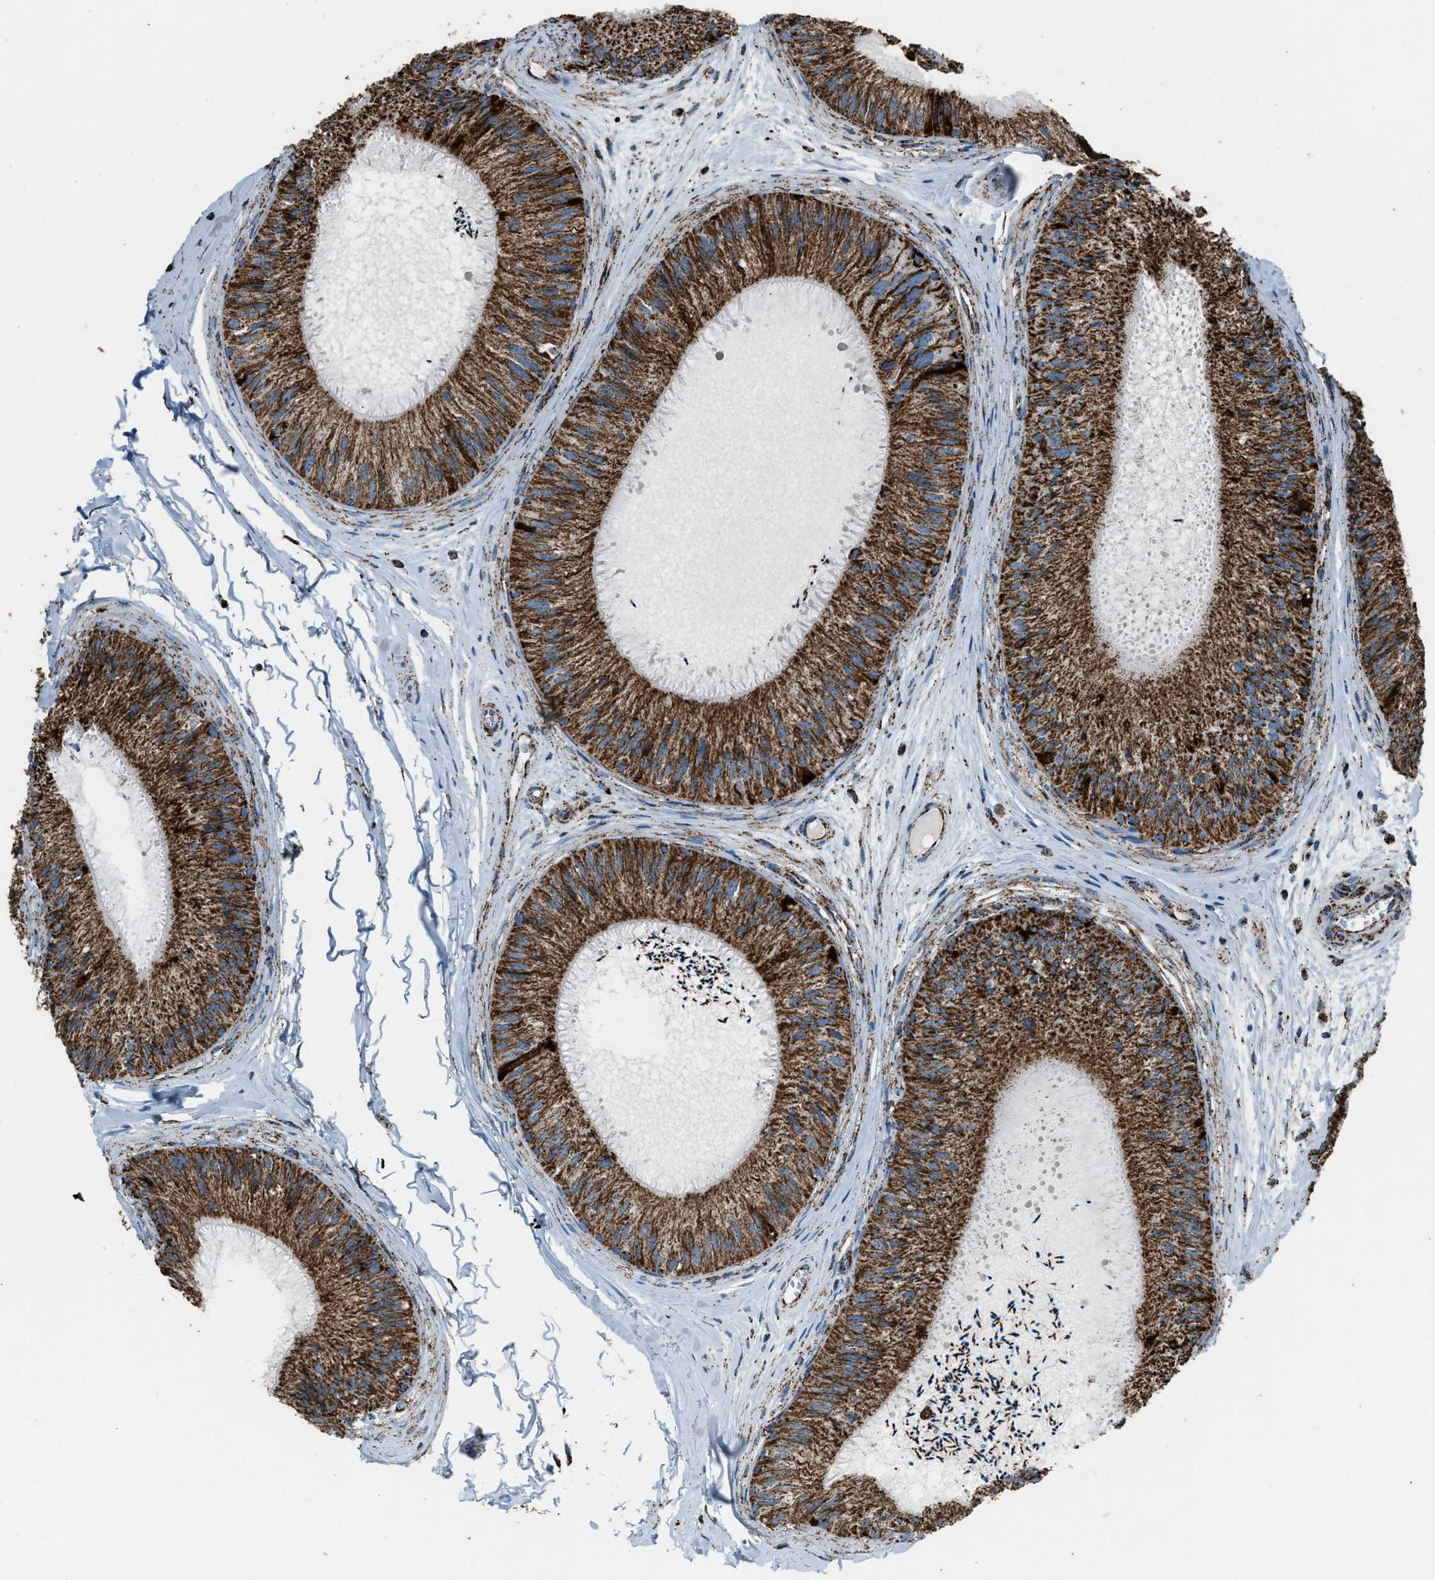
{"staining": {"intensity": "strong", "quantity": ">75%", "location": "cytoplasmic/membranous"}, "tissue": "epididymis", "cell_type": "Glandular cells", "image_type": "normal", "snomed": [{"axis": "morphology", "description": "Normal tissue, NOS"}, {"axis": "topography", "description": "Epididymis"}], "caption": "DAB immunohistochemical staining of benign epididymis demonstrates strong cytoplasmic/membranous protein expression in approximately >75% of glandular cells. (IHC, brightfield microscopy, high magnification).", "gene": "MDH2", "patient": {"sex": "male", "age": 31}}